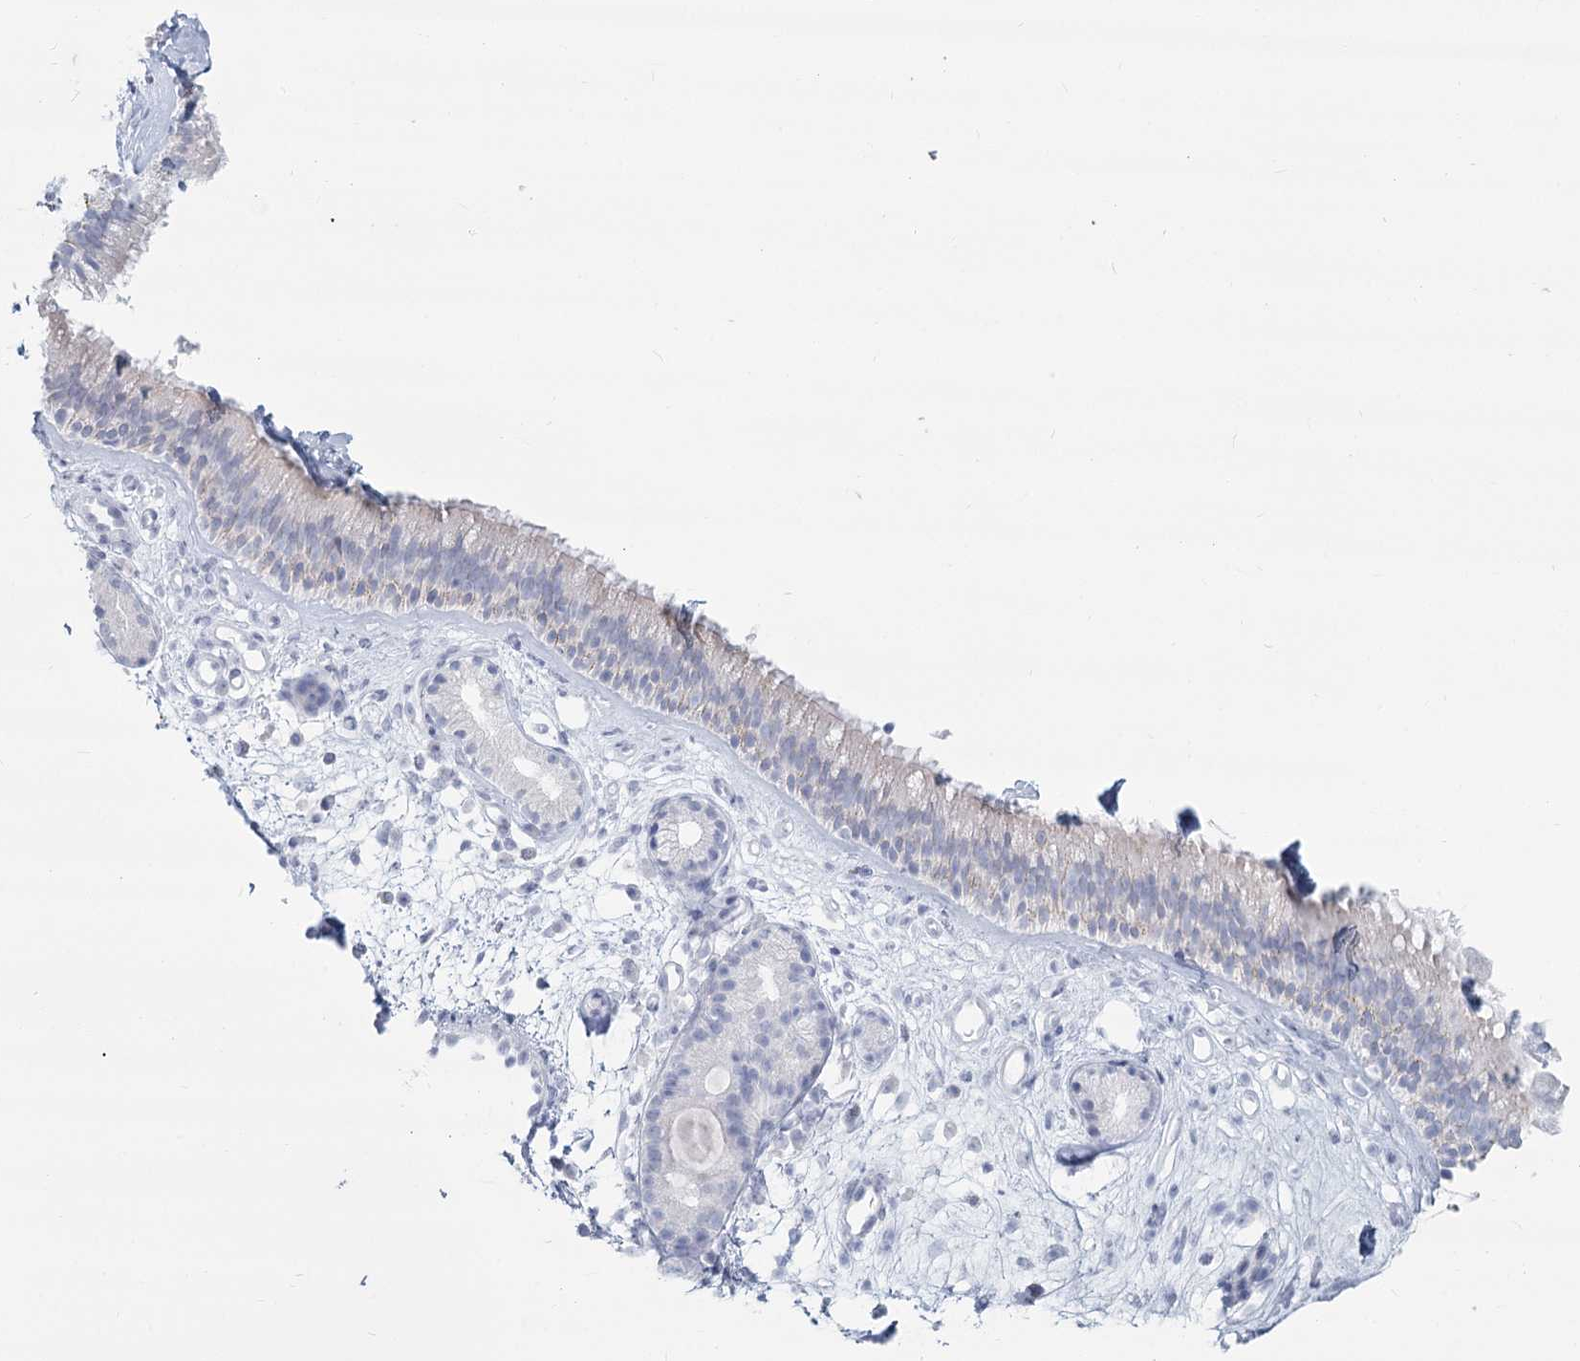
{"staining": {"intensity": "negative", "quantity": "none", "location": "none"}, "tissue": "nasopharynx", "cell_type": "Respiratory epithelial cells", "image_type": "normal", "snomed": [{"axis": "morphology", "description": "Normal tissue, NOS"}, {"axis": "morphology", "description": "Inflammation, NOS"}, {"axis": "morphology", "description": "Malignant melanoma, Metastatic site"}, {"axis": "topography", "description": "Nasopharynx"}], "caption": "DAB (3,3'-diaminobenzidine) immunohistochemical staining of unremarkable human nasopharynx shows no significant positivity in respiratory epithelial cells.", "gene": "SLC6A19", "patient": {"sex": "male", "age": 70}}